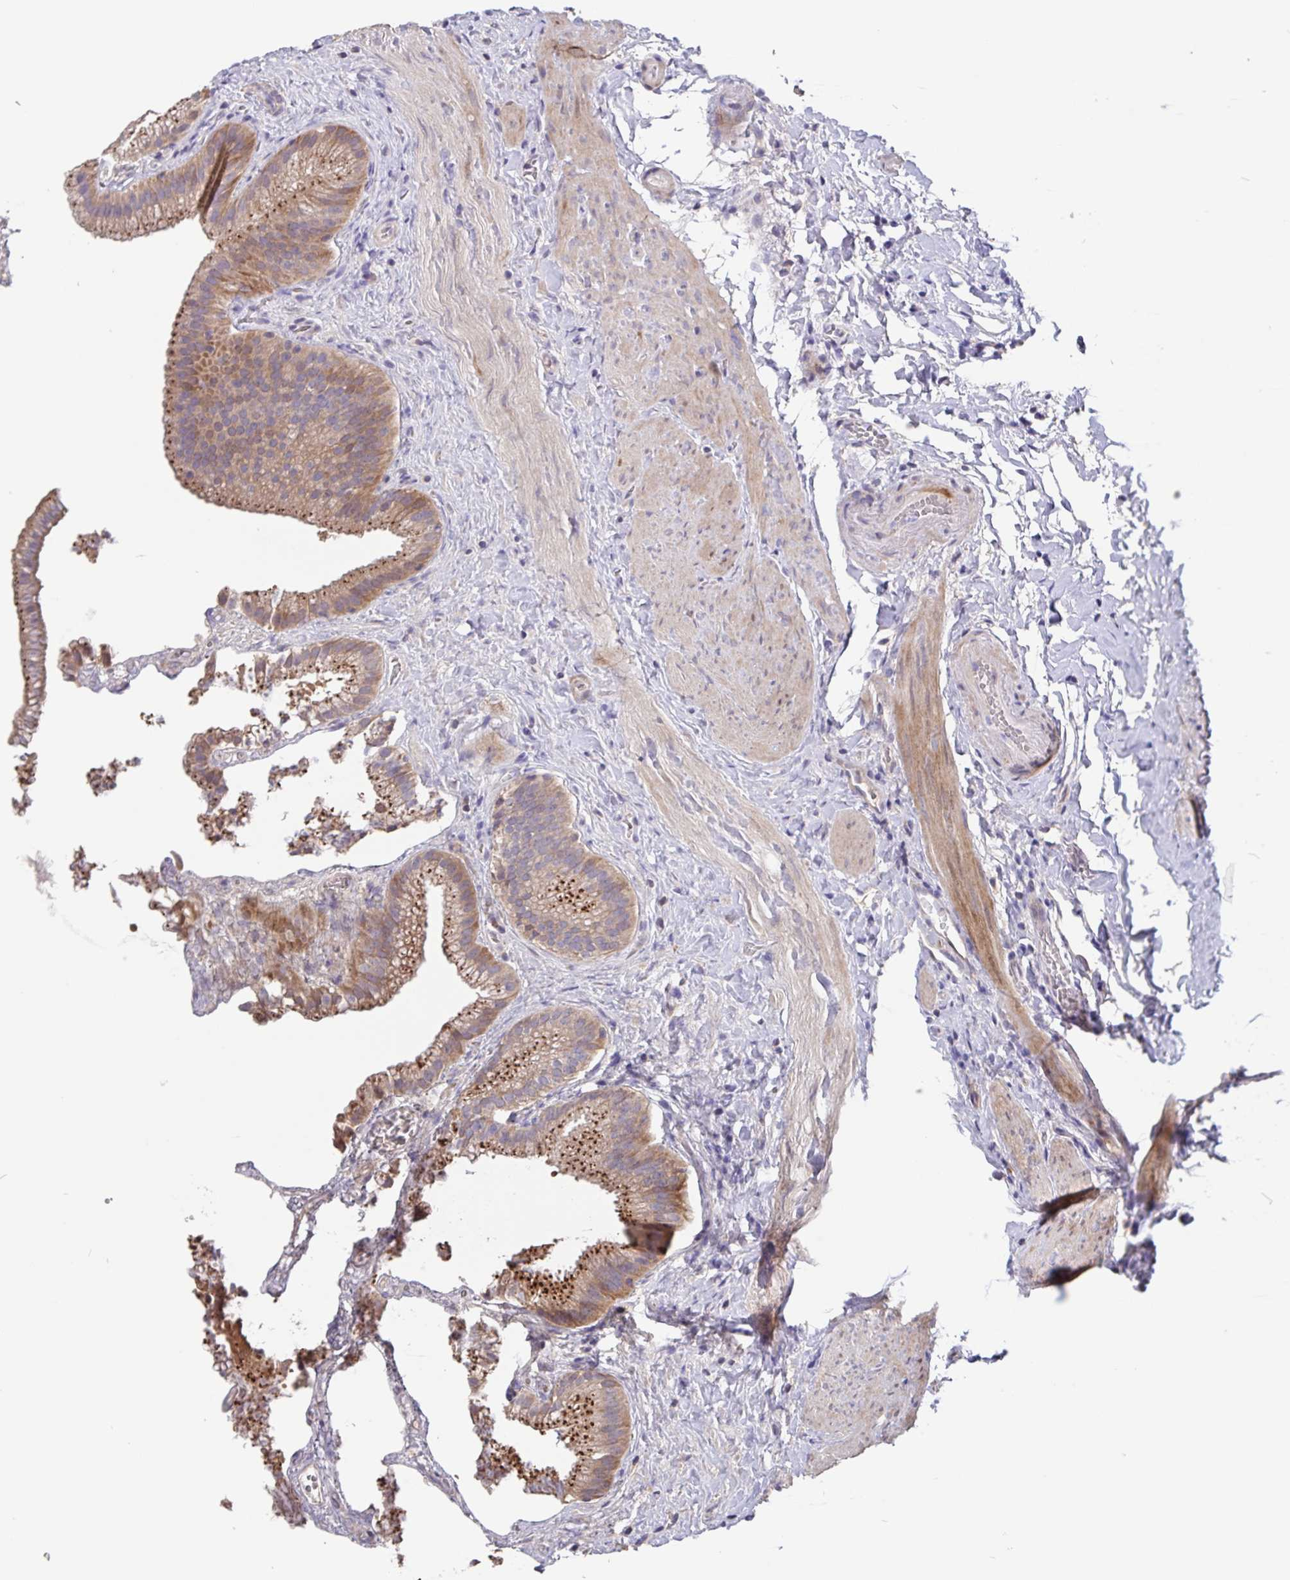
{"staining": {"intensity": "moderate", "quantity": "25%-75%", "location": "cytoplasmic/membranous"}, "tissue": "gallbladder", "cell_type": "Glandular cells", "image_type": "normal", "snomed": [{"axis": "morphology", "description": "Normal tissue, NOS"}, {"axis": "topography", "description": "Gallbladder"}], "caption": "This image reveals benign gallbladder stained with immunohistochemistry (IHC) to label a protein in brown. The cytoplasmic/membranous of glandular cells show moderate positivity for the protein. Nuclei are counter-stained blue.", "gene": "FBXL16", "patient": {"sex": "female", "age": 63}}